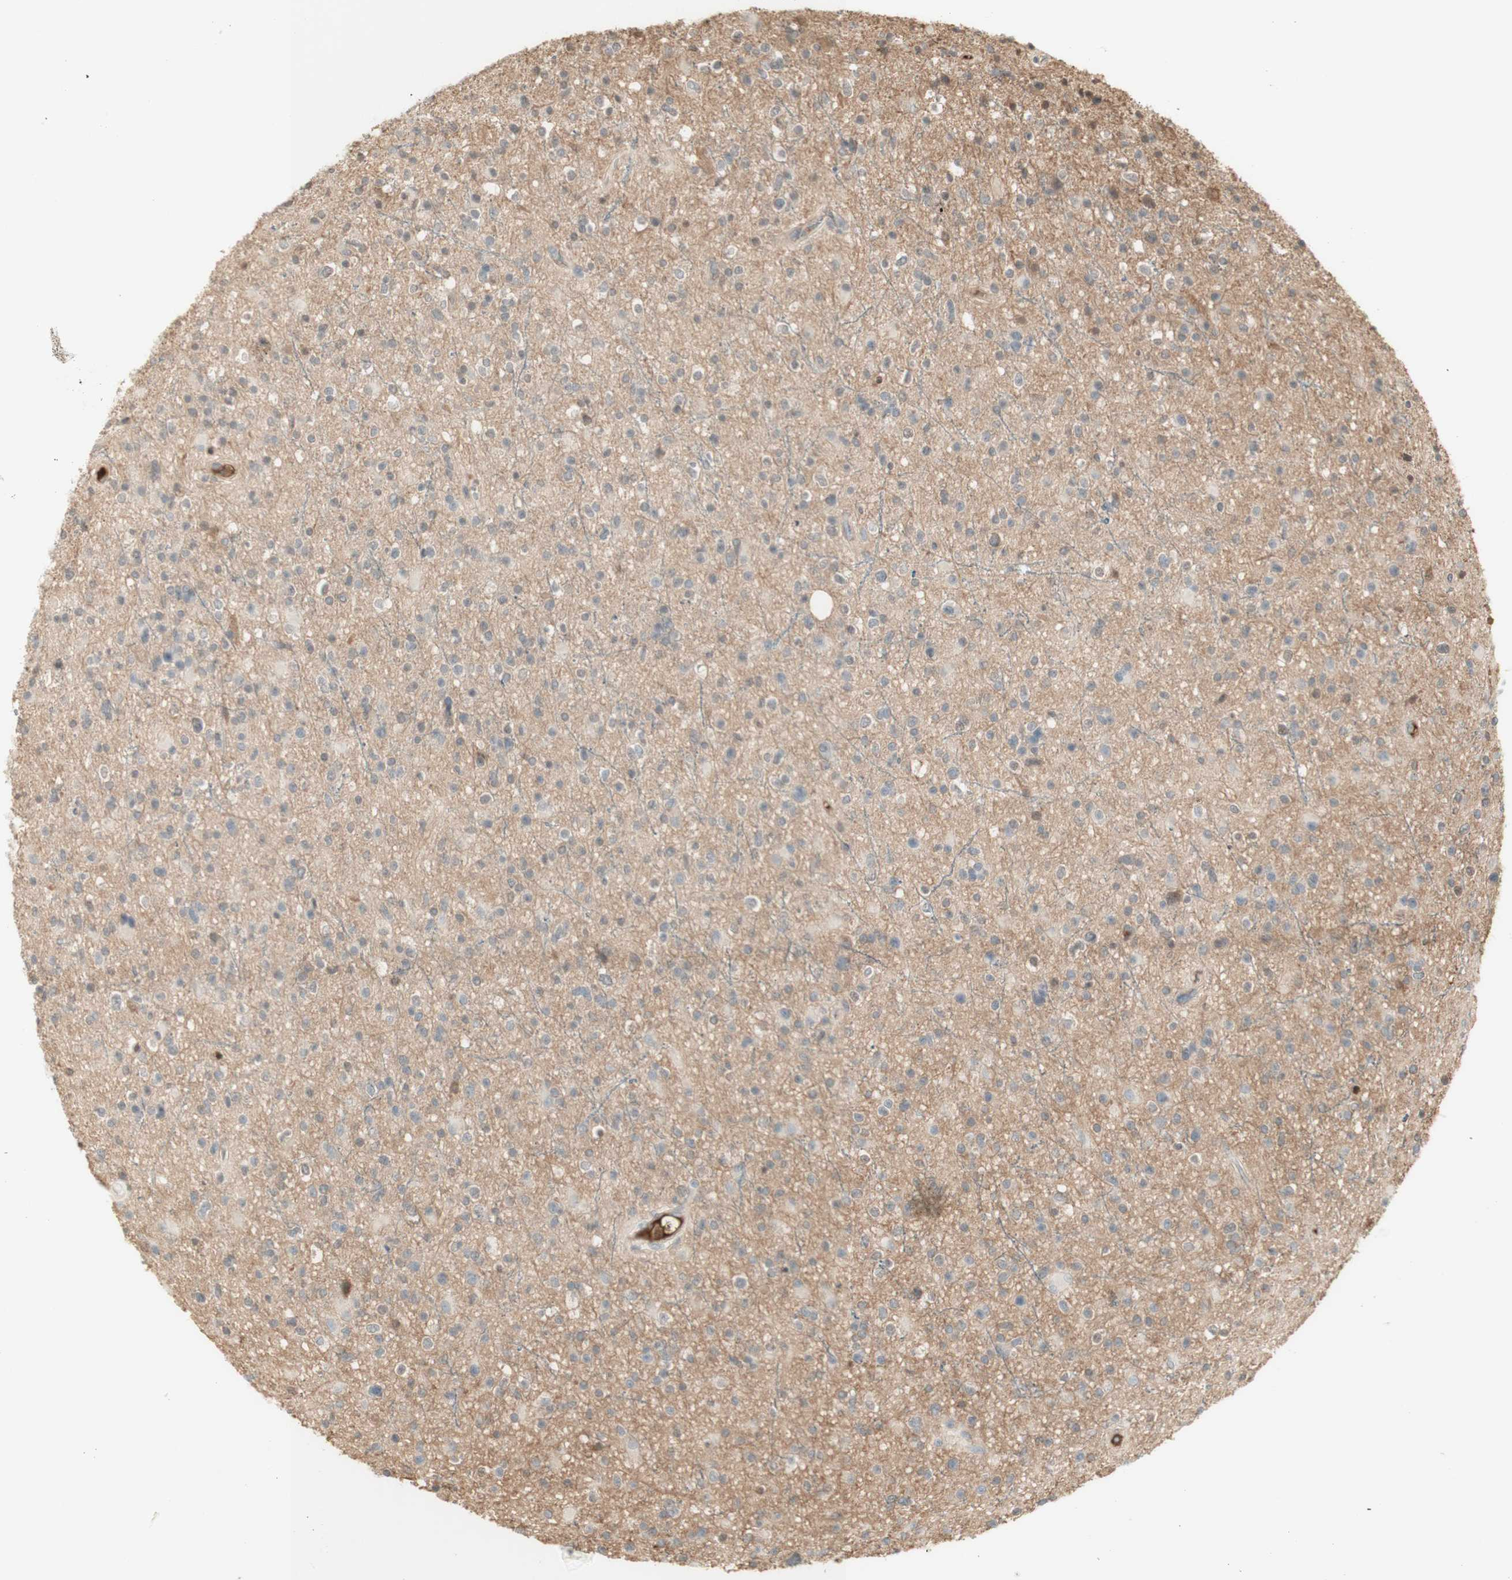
{"staining": {"intensity": "weak", "quantity": "25%-75%", "location": "cytoplasmic/membranous"}, "tissue": "glioma", "cell_type": "Tumor cells", "image_type": "cancer", "snomed": [{"axis": "morphology", "description": "Glioma, malignant, High grade"}, {"axis": "topography", "description": "Brain"}], "caption": "IHC image of neoplastic tissue: human malignant glioma (high-grade) stained using IHC shows low levels of weak protein expression localized specifically in the cytoplasmic/membranous of tumor cells, appearing as a cytoplasmic/membranous brown color.", "gene": "NID1", "patient": {"sex": "male", "age": 33}}